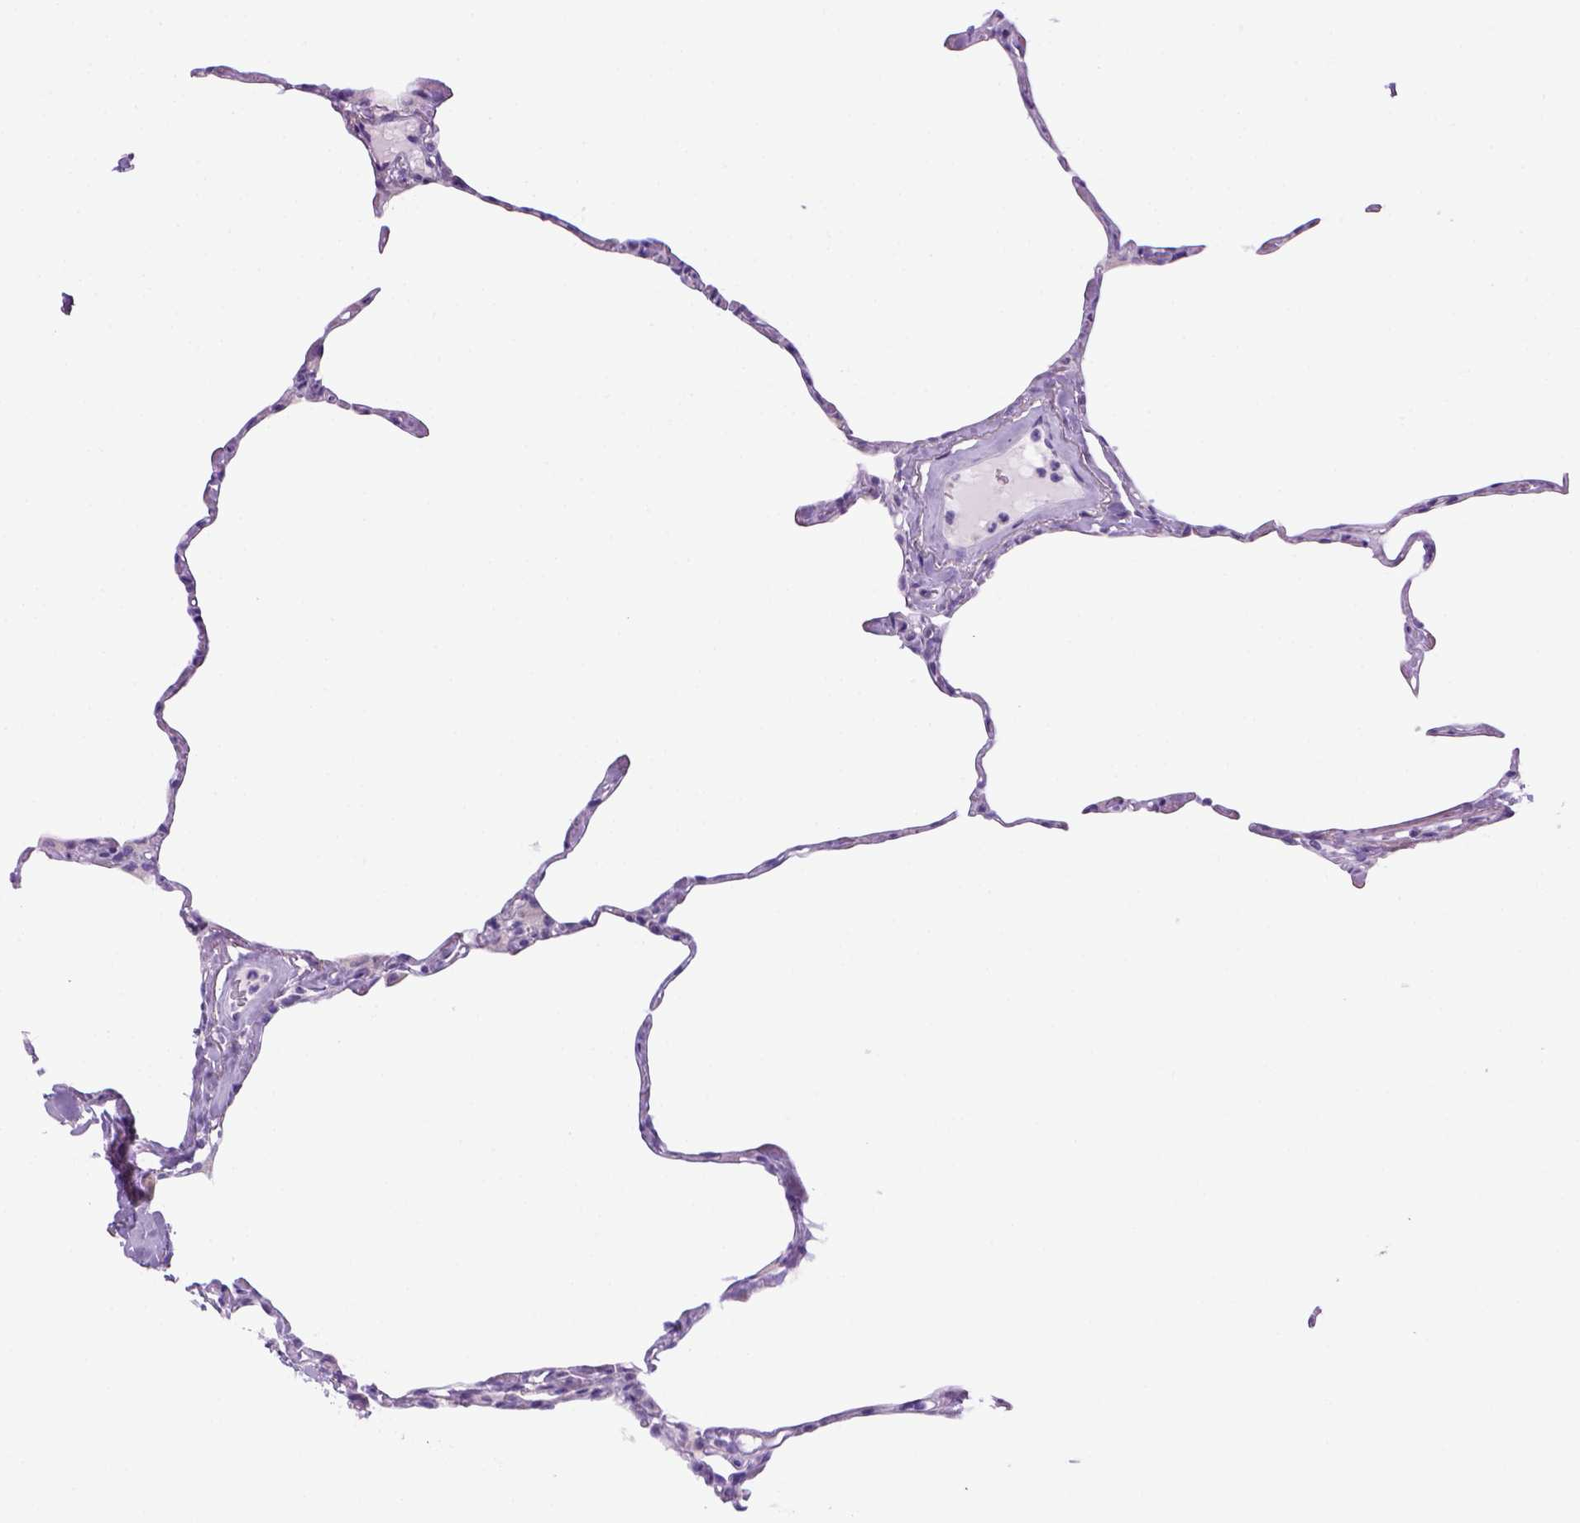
{"staining": {"intensity": "negative", "quantity": "none", "location": "none"}, "tissue": "lung", "cell_type": "Alveolar cells", "image_type": "normal", "snomed": [{"axis": "morphology", "description": "Normal tissue, NOS"}, {"axis": "topography", "description": "Lung"}], "caption": "Micrograph shows no significant protein staining in alveolar cells of benign lung. (DAB immunohistochemistry, high magnification).", "gene": "SGCG", "patient": {"sex": "male", "age": 65}}